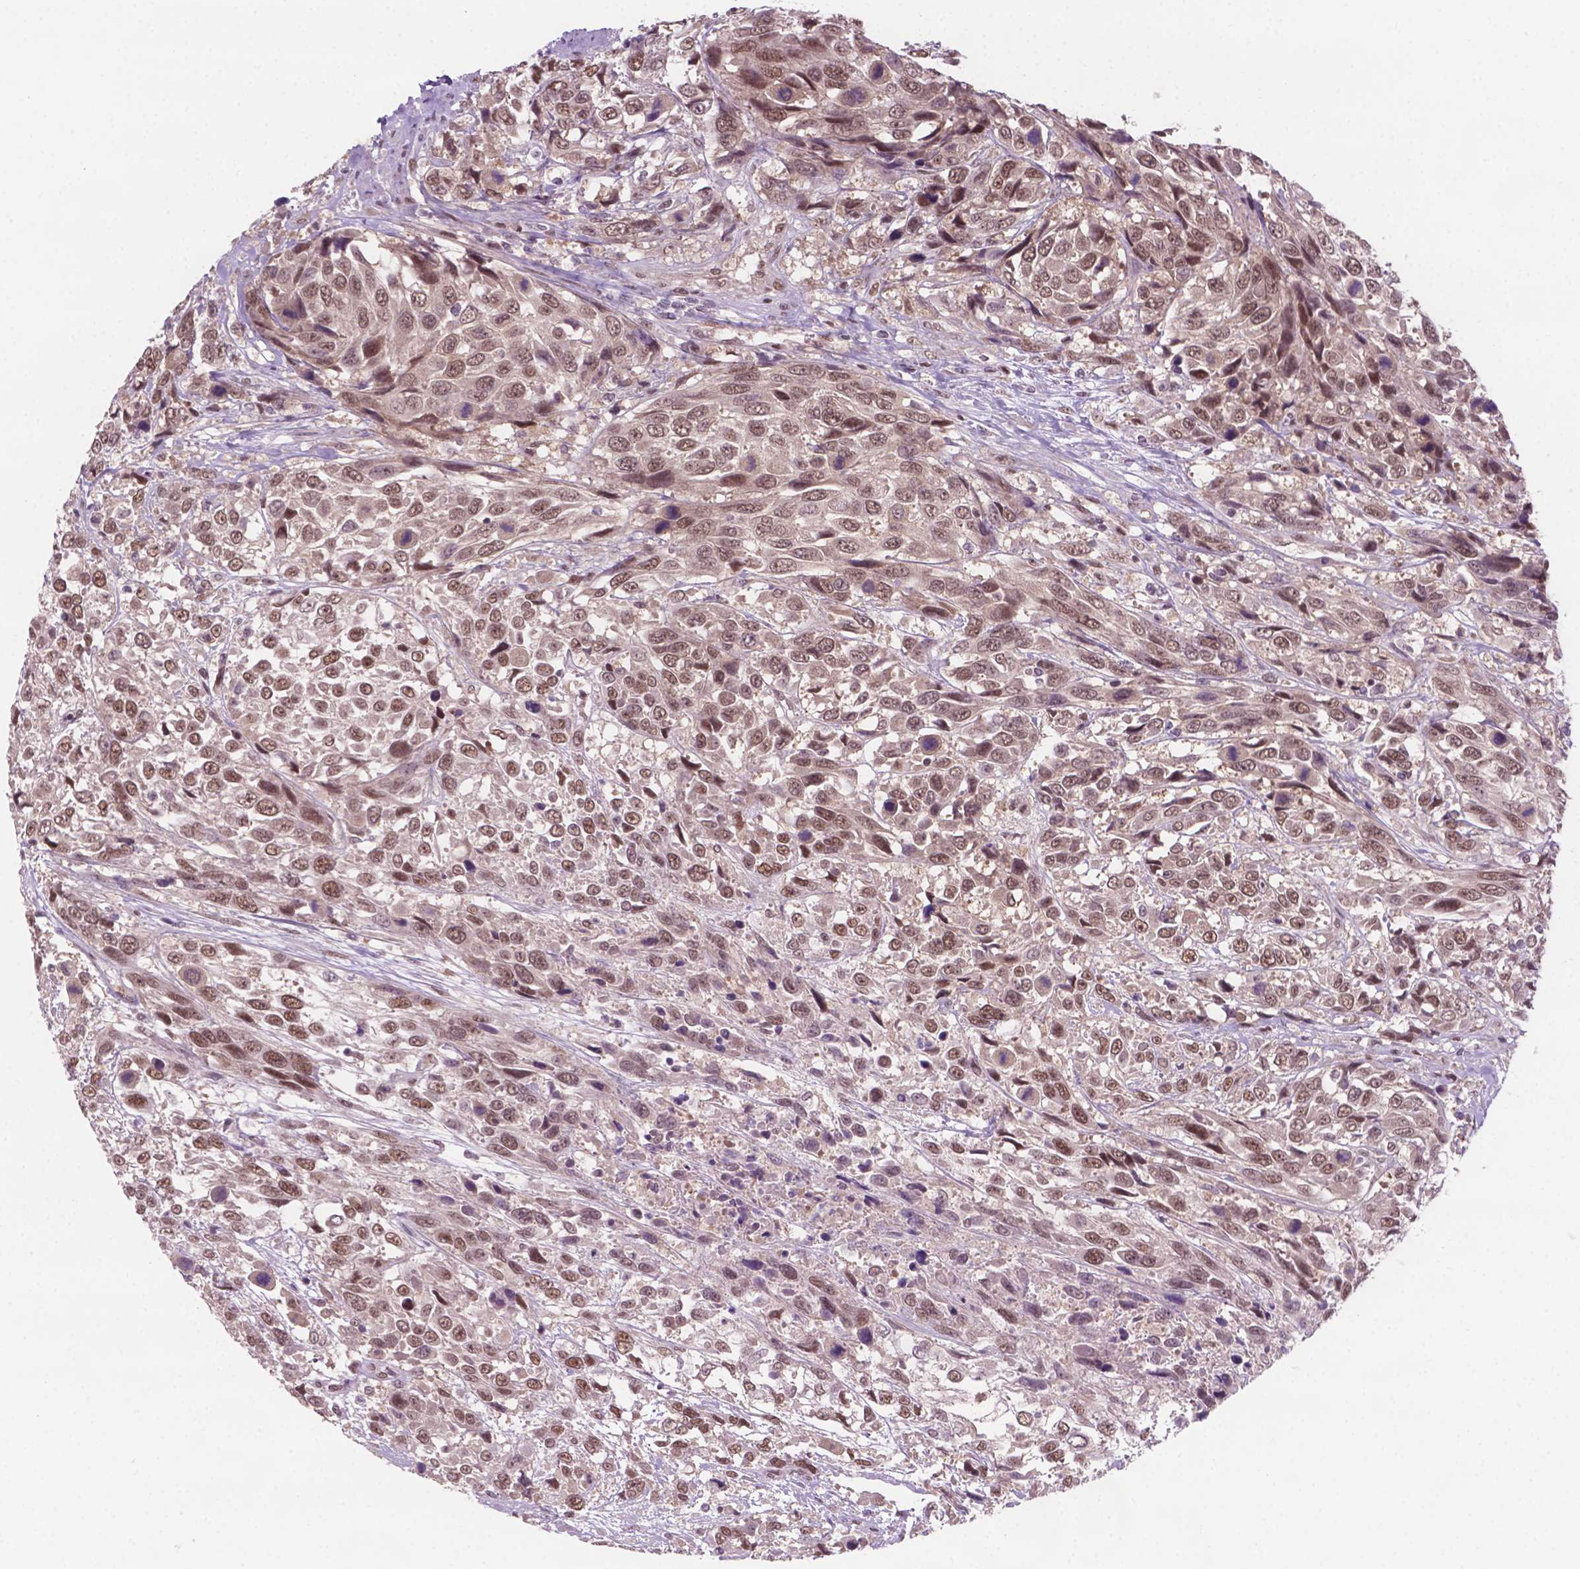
{"staining": {"intensity": "moderate", "quantity": ">75%", "location": "nuclear"}, "tissue": "urothelial cancer", "cell_type": "Tumor cells", "image_type": "cancer", "snomed": [{"axis": "morphology", "description": "Urothelial carcinoma, High grade"}, {"axis": "topography", "description": "Urinary bladder"}], "caption": "Urothelial cancer stained for a protein reveals moderate nuclear positivity in tumor cells. Using DAB (3,3'-diaminobenzidine) (brown) and hematoxylin (blue) stains, captured at high magnification using brightfield microscopy.", "gene": "PHAX", "patient": {"sex": "female", "age": 70}}